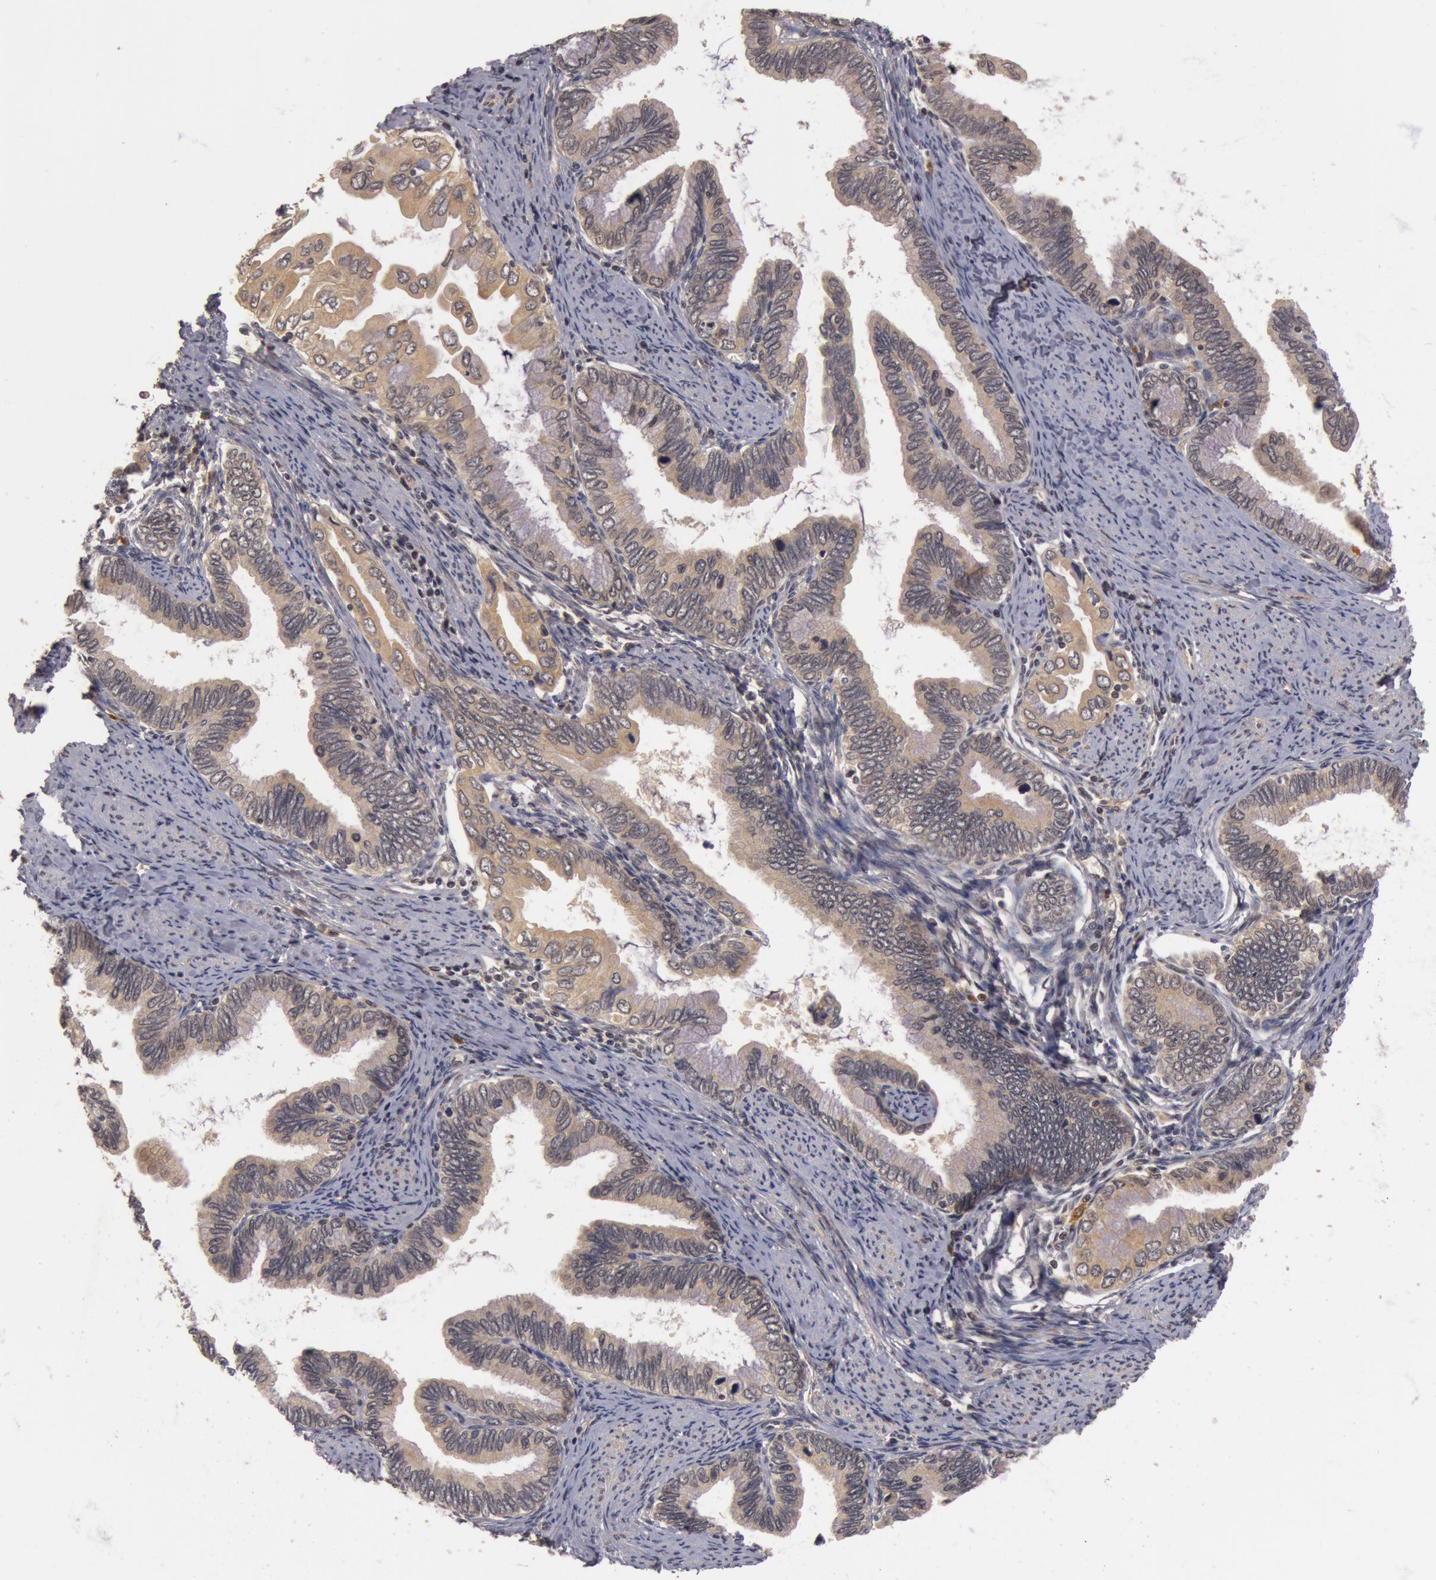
{"staining": {"intensity": "weak", "quantity": ">75%", "location": "cytoplasmic/membranous"}, "tissue": "cervical cancer", "cell_type": "Tumor cells", "image_type": "cancer", "snomed": [{"axis": "morphology", "description": "Adenocarcinoma, NOS"}, {"axis": "topography", "description": "Cervix"}], "caption": "Brown immunohistochemical staining in human cervical cancer (adenocarcinoma) displays weak cytoplasmic/membranous positivity in approximately >75% of tumor cells. The staining was performed using DAB, with brown indicating positive protein expression. Nuclei are stained blue with hematoxylin.", "gene": "BCHE", "patient": {"sex": "female", "age": 49}}